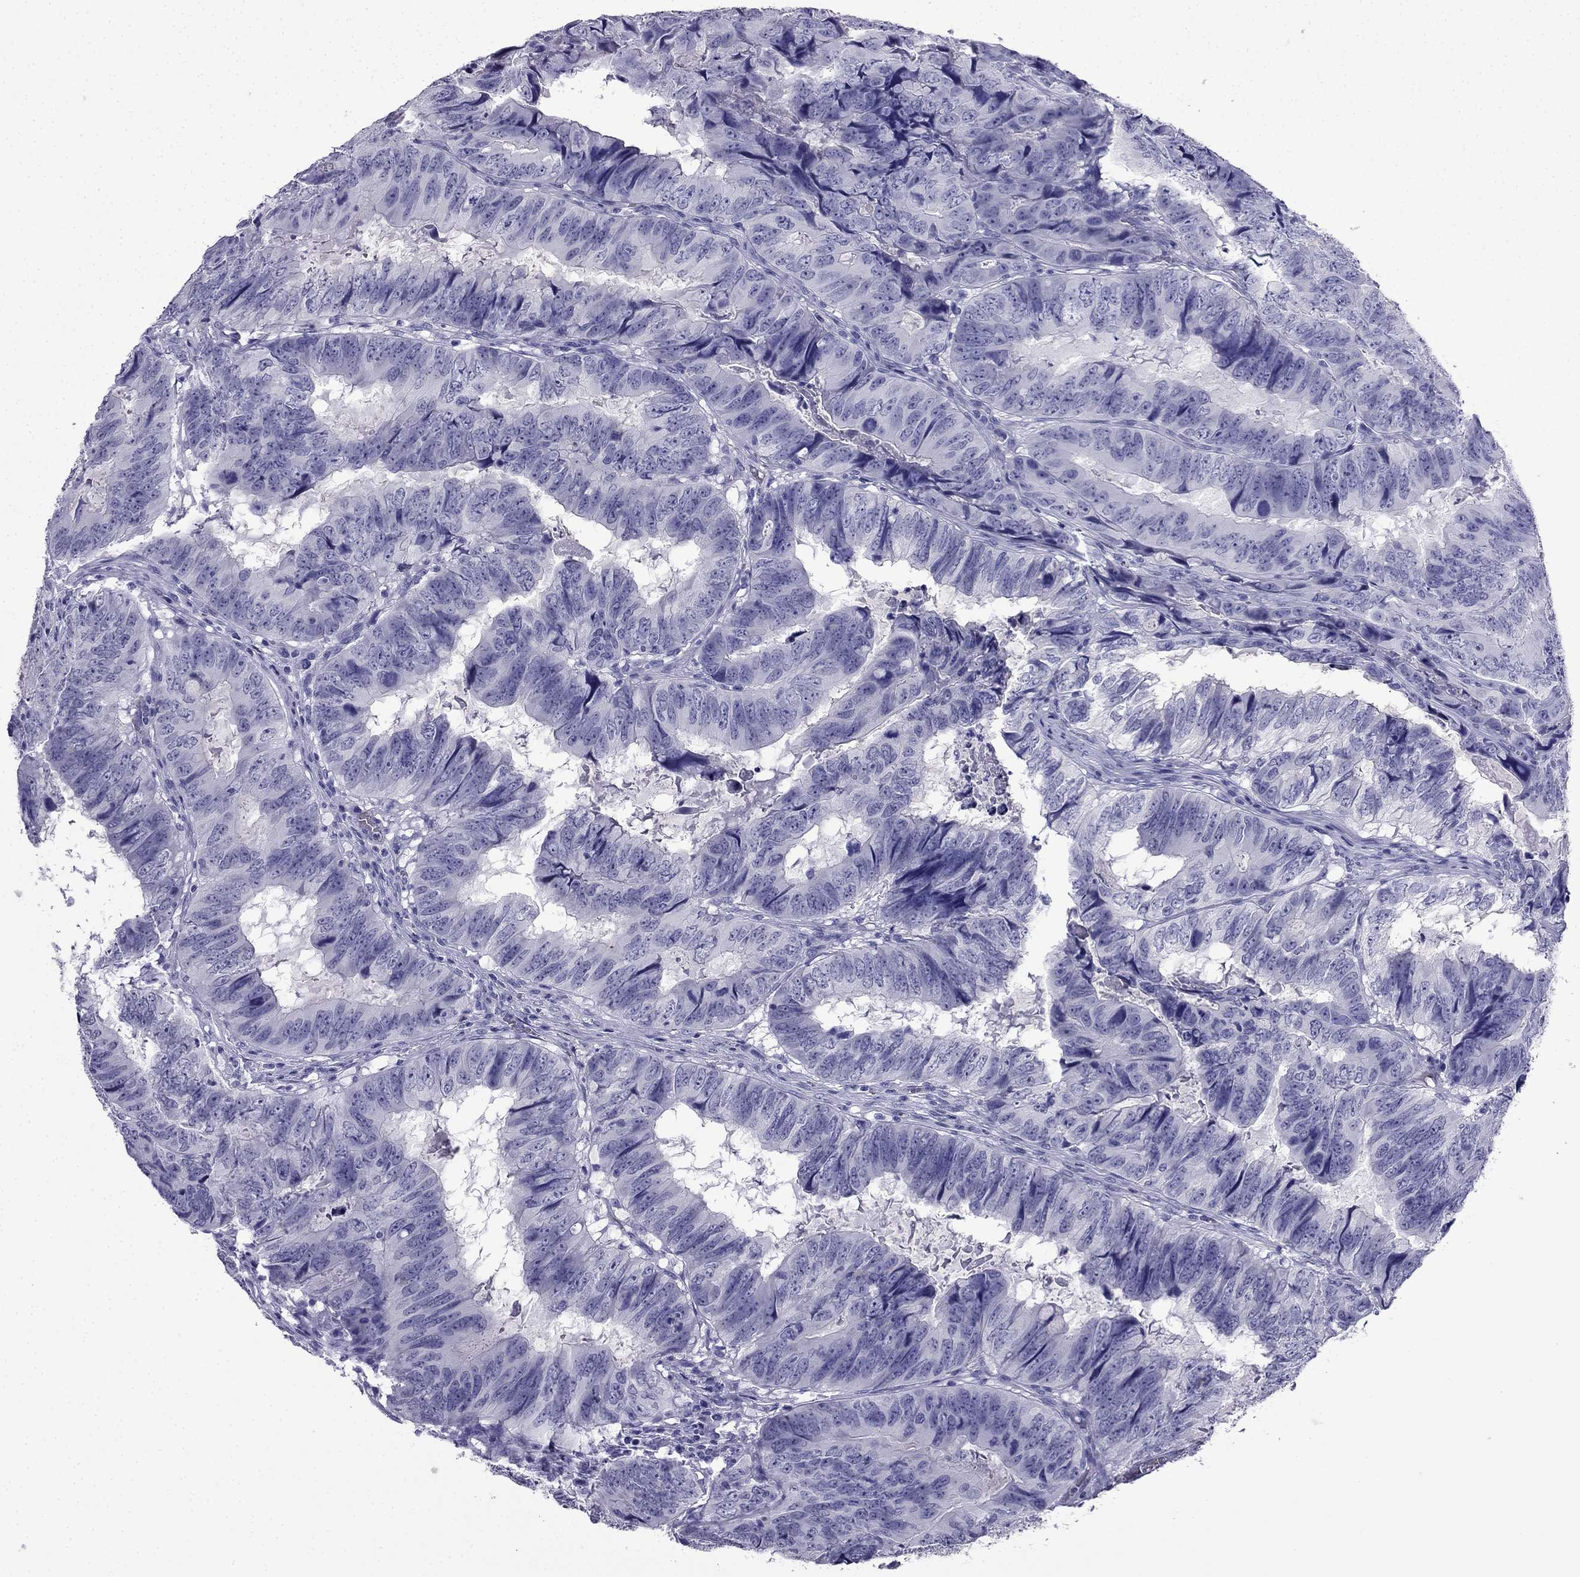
{"staining": {"intensity": "negative", "quantity": "none", "location": "none"}, "tissue": "colorectal cancer", "cell_type": "Tumor cells", "image_type": "cancer", "snomed": [{"axis": "morphology", "description": "Adenocarcinoma, NOS"}, {"axis": "topography", "description": "Colon"}], "caption": "This is an immunohistochemistry (IHC) image of human colorectal cancer (adenocarcinoma). There is no positivity in tumor cells.", "gene": "CDHR4", "patient": {"sex": "male", "age": 79}}